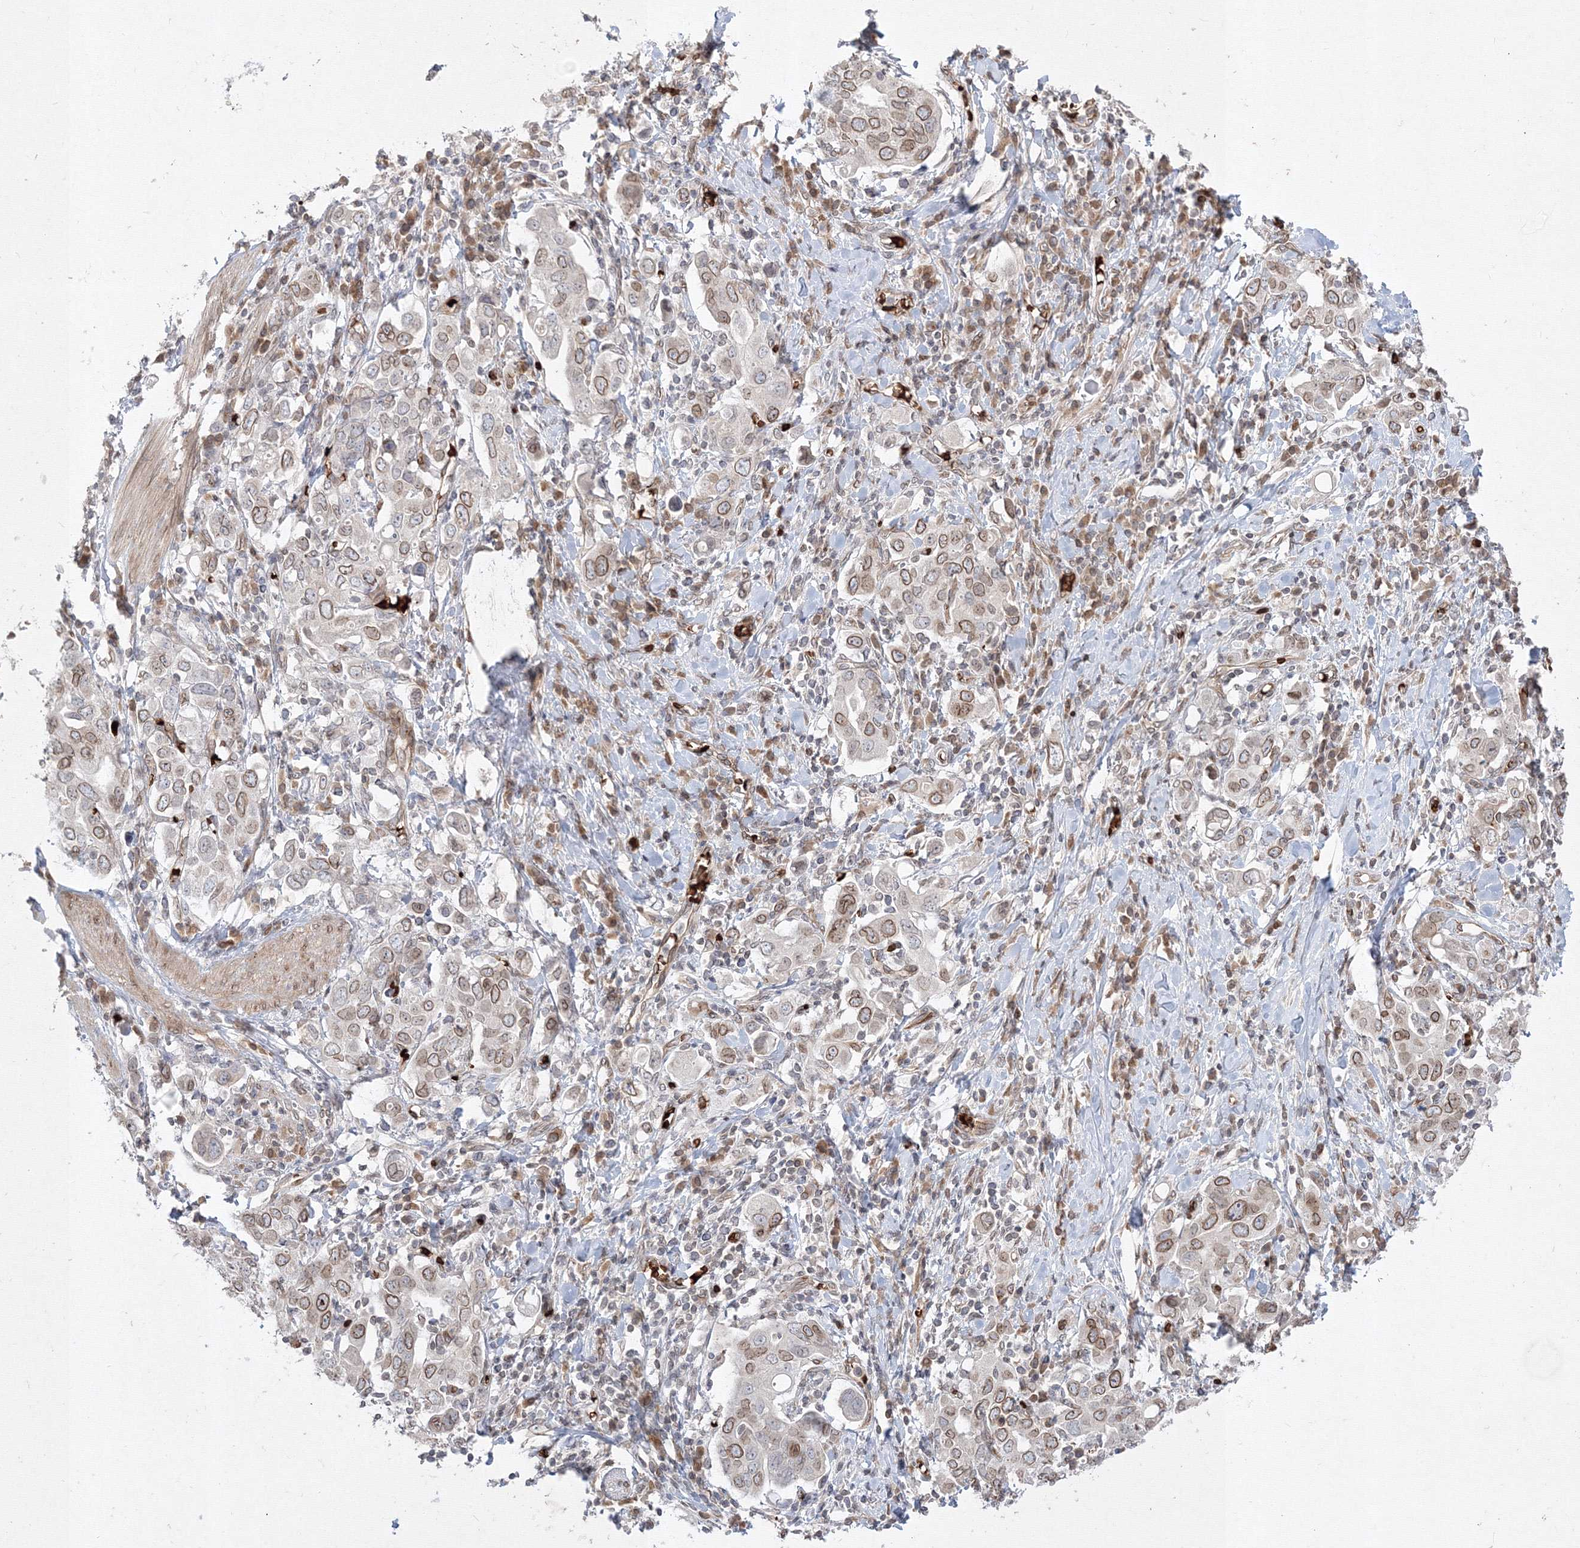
{"staining": {"intensity": "moderate", "quantity": "25%-75%", "location": "cytoplasmic/membranous,nuclear"}, "tissue": "stomach cancer", "cell_type": "Tumor cells", "image_type": "cancer", "snomed": [{"axis": "morphology", "description": "Adenocarcinoma, NOS"}, {"axis": "topography", "description": "Stomach, upper"}], "caption": "Human adenocarcinoma (stomach) stained with a brown dye demonstrates moderate cytoplasmic/membranous and nuclear positive expression in about 25%-75% of tumor cells.", "gene": "DNAJB2", "patient": {"sex": "male", "age": 62}}